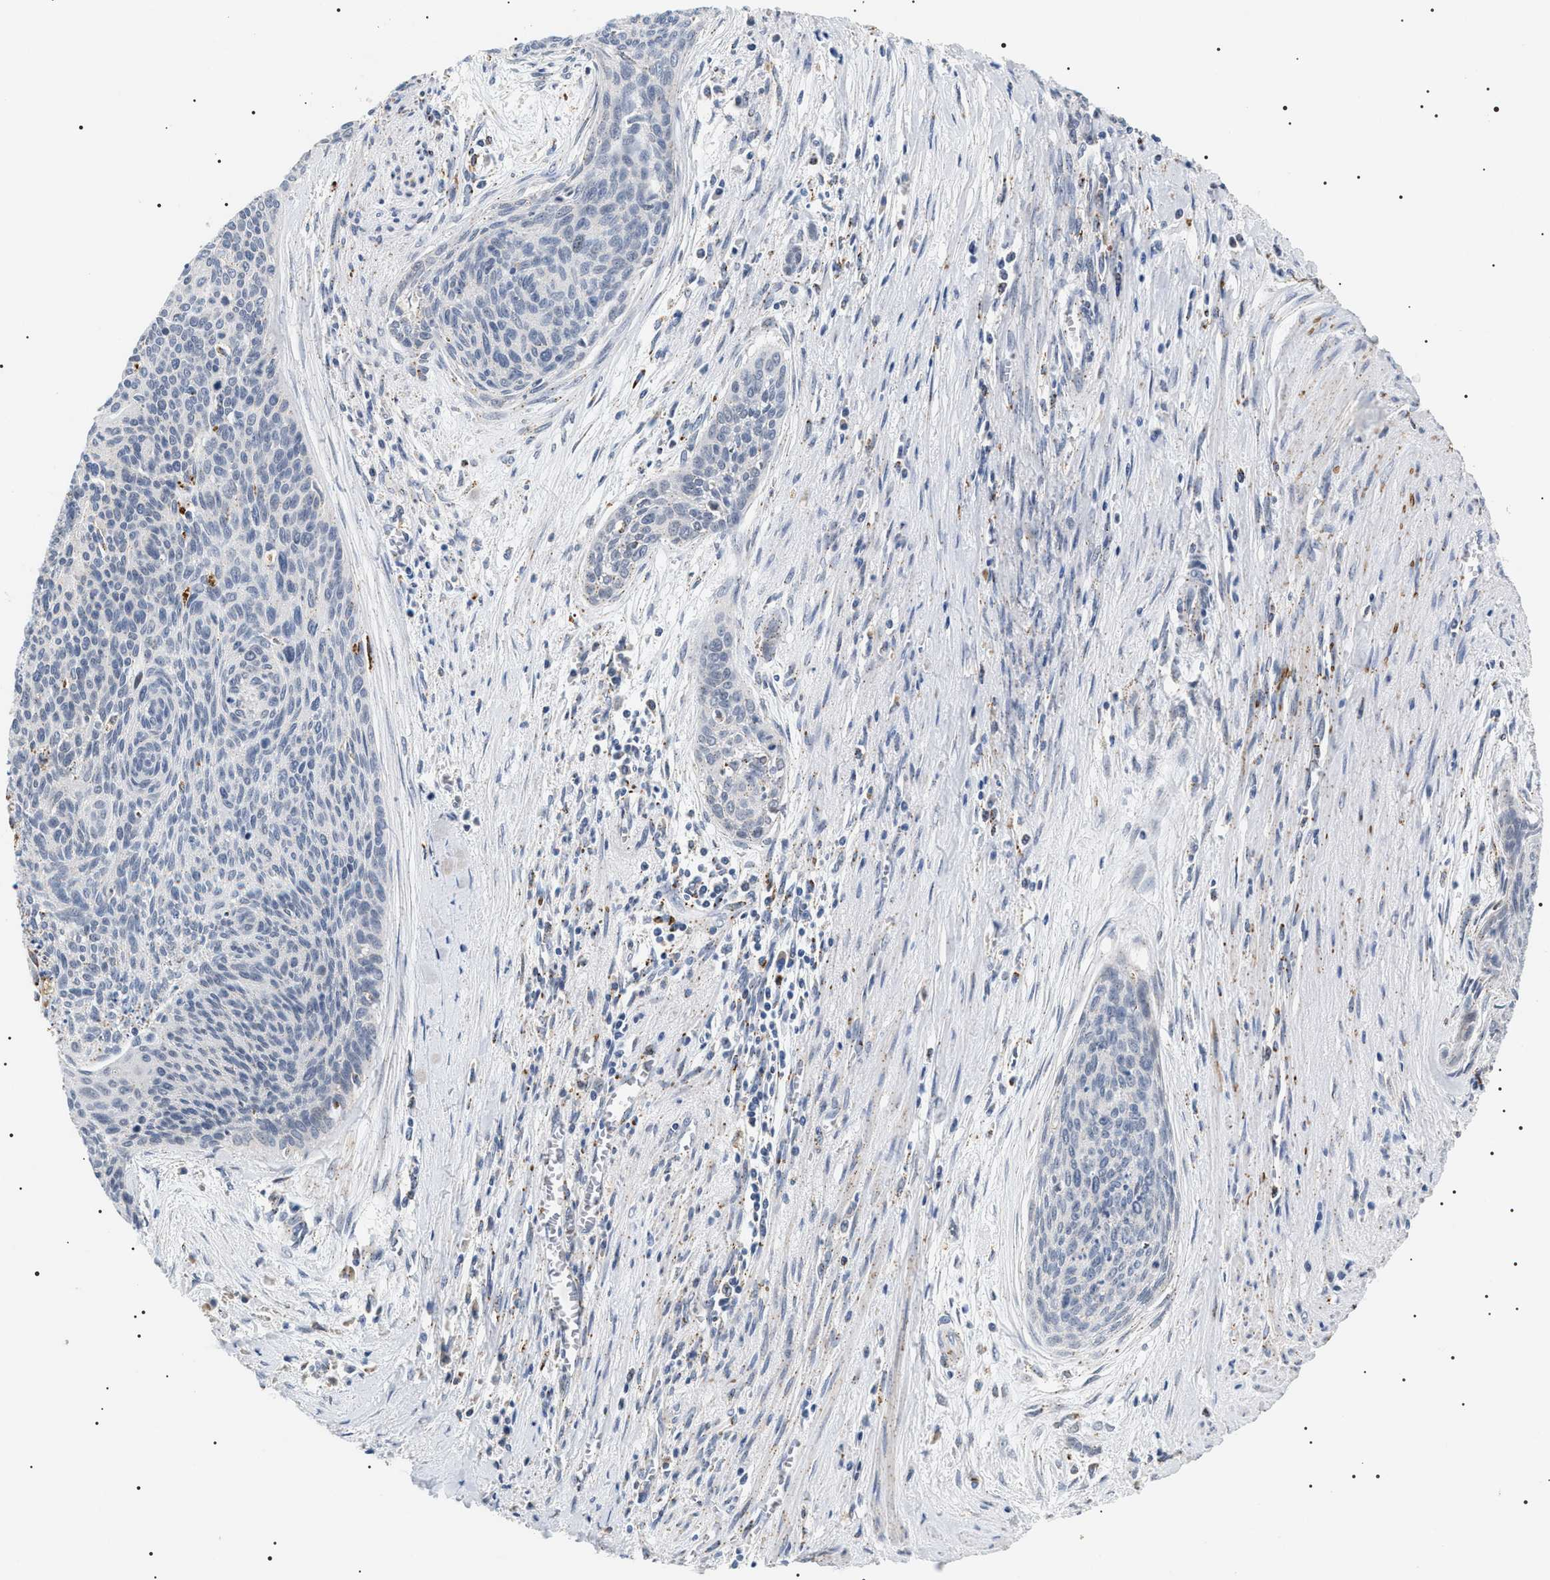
{"staining": {"intensity": "weak", "quantity": "<25%", "location": "cytoplasmic/membranous"}, "tissue": "cervical cancer", "cell_type": "Tumor cells", "image_type": "cancer", "snomed": [{"axis": "morphology", "description": "Squamous cell carcinoma, NOS"}, {"axis": "topography", "description": "Cervix"}], "caption": "Cervical cancer was stained to show a protein in brown. There is no significant staining in tumor cells.", "gene": "HSD17B11", "patient": {"sex": "female", "age": 55}}